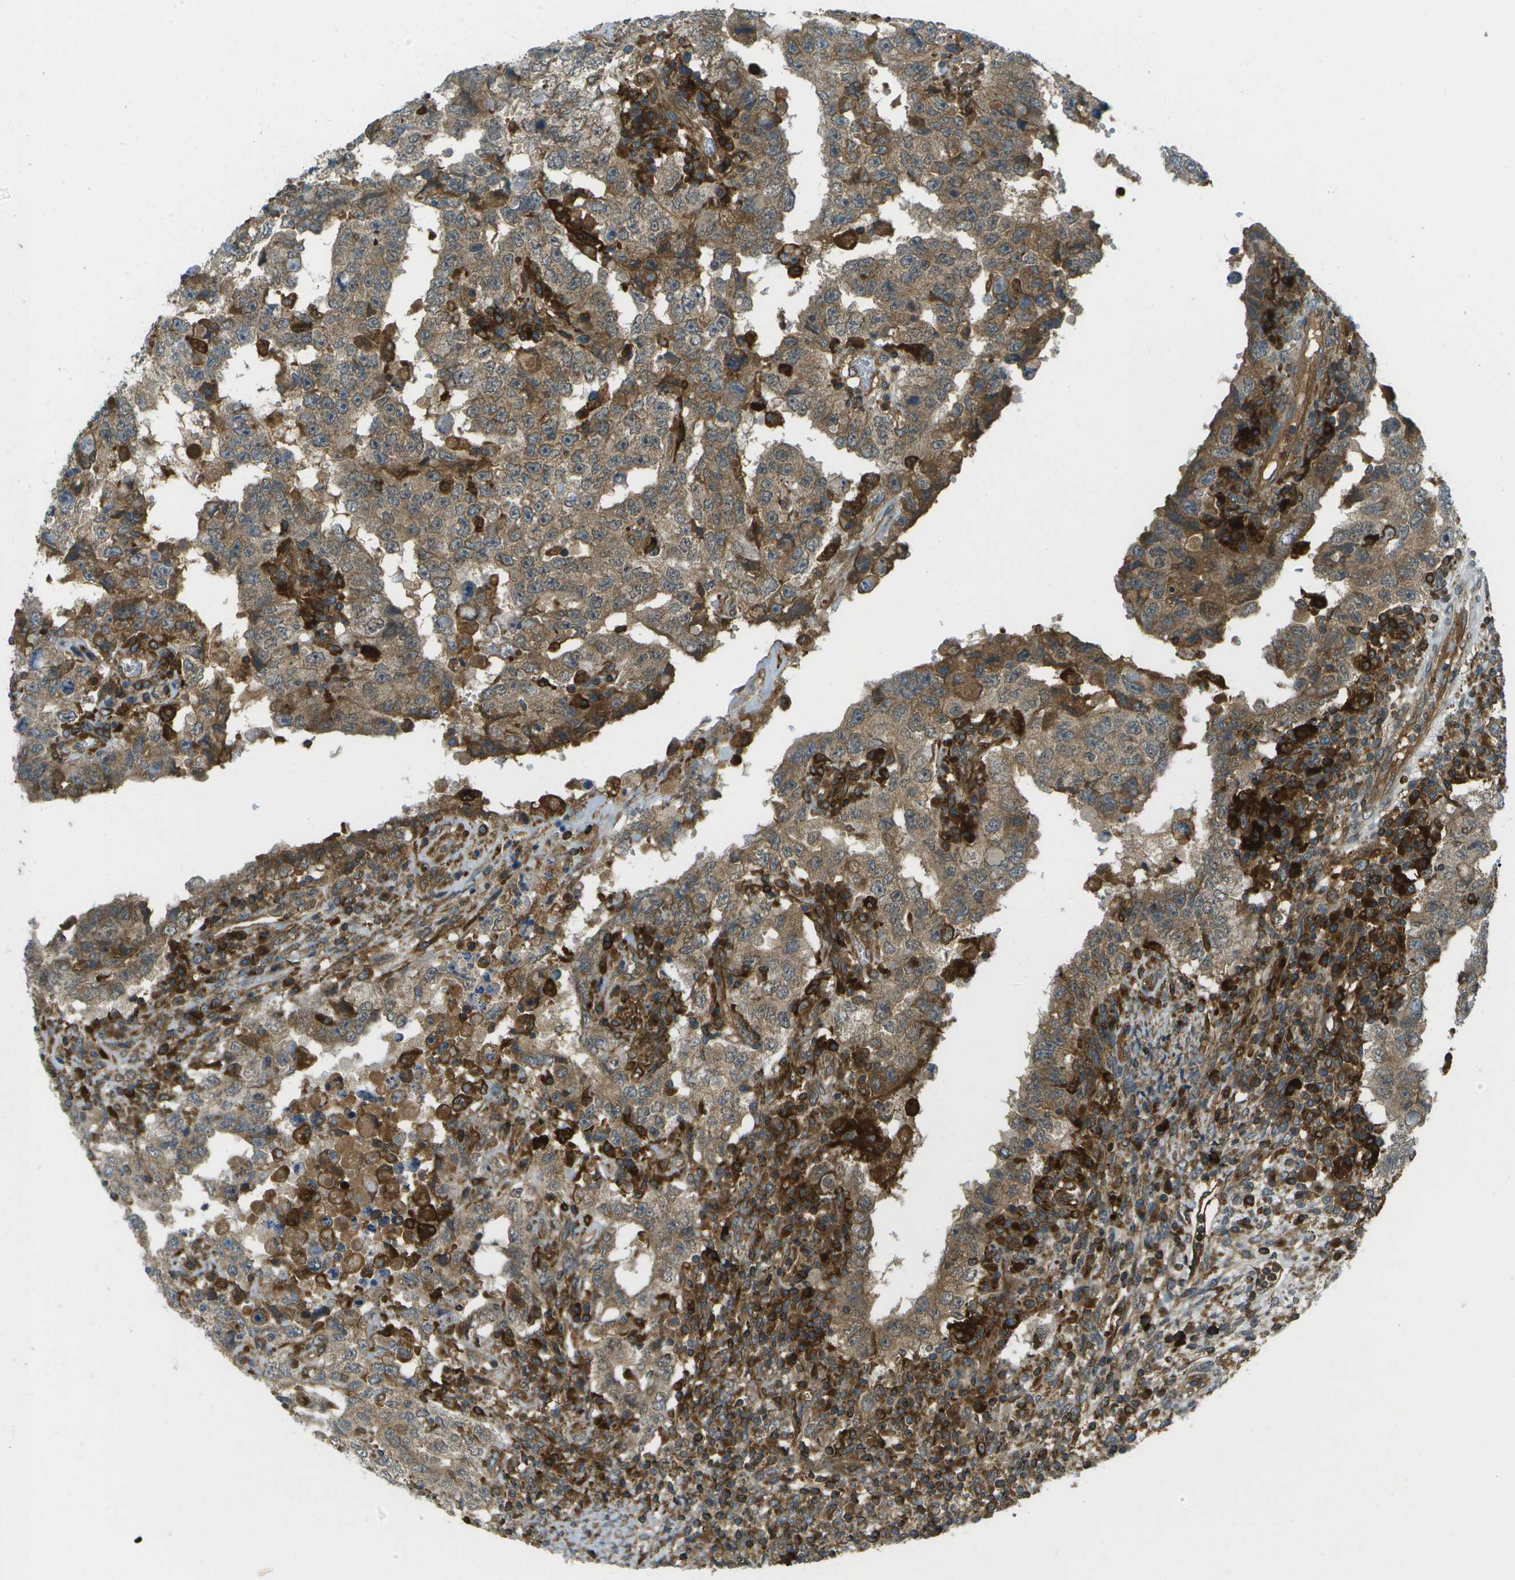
{"staining": {"intensity": "weak", "quantity": ">75%", "location": "cytoplasmic/membranous"}, "tissue": "testis cancer", "cell_type": "Tumor cells", "image_type": "cancer", "snomed": [{"axis": "morphology", "description": "Carcinoma, Embryonal, NOS"}, {"axis": "topography", "description": "Testis"}], "caption": "Tumor cells demonstrate low levels of weak cytoplasmic/membranous expression in approximately >75% of cells in human testis cancer (embryonal carcinoma).", "gene": "TMTC1", "patient": {"sex": "male", "age": 26}}